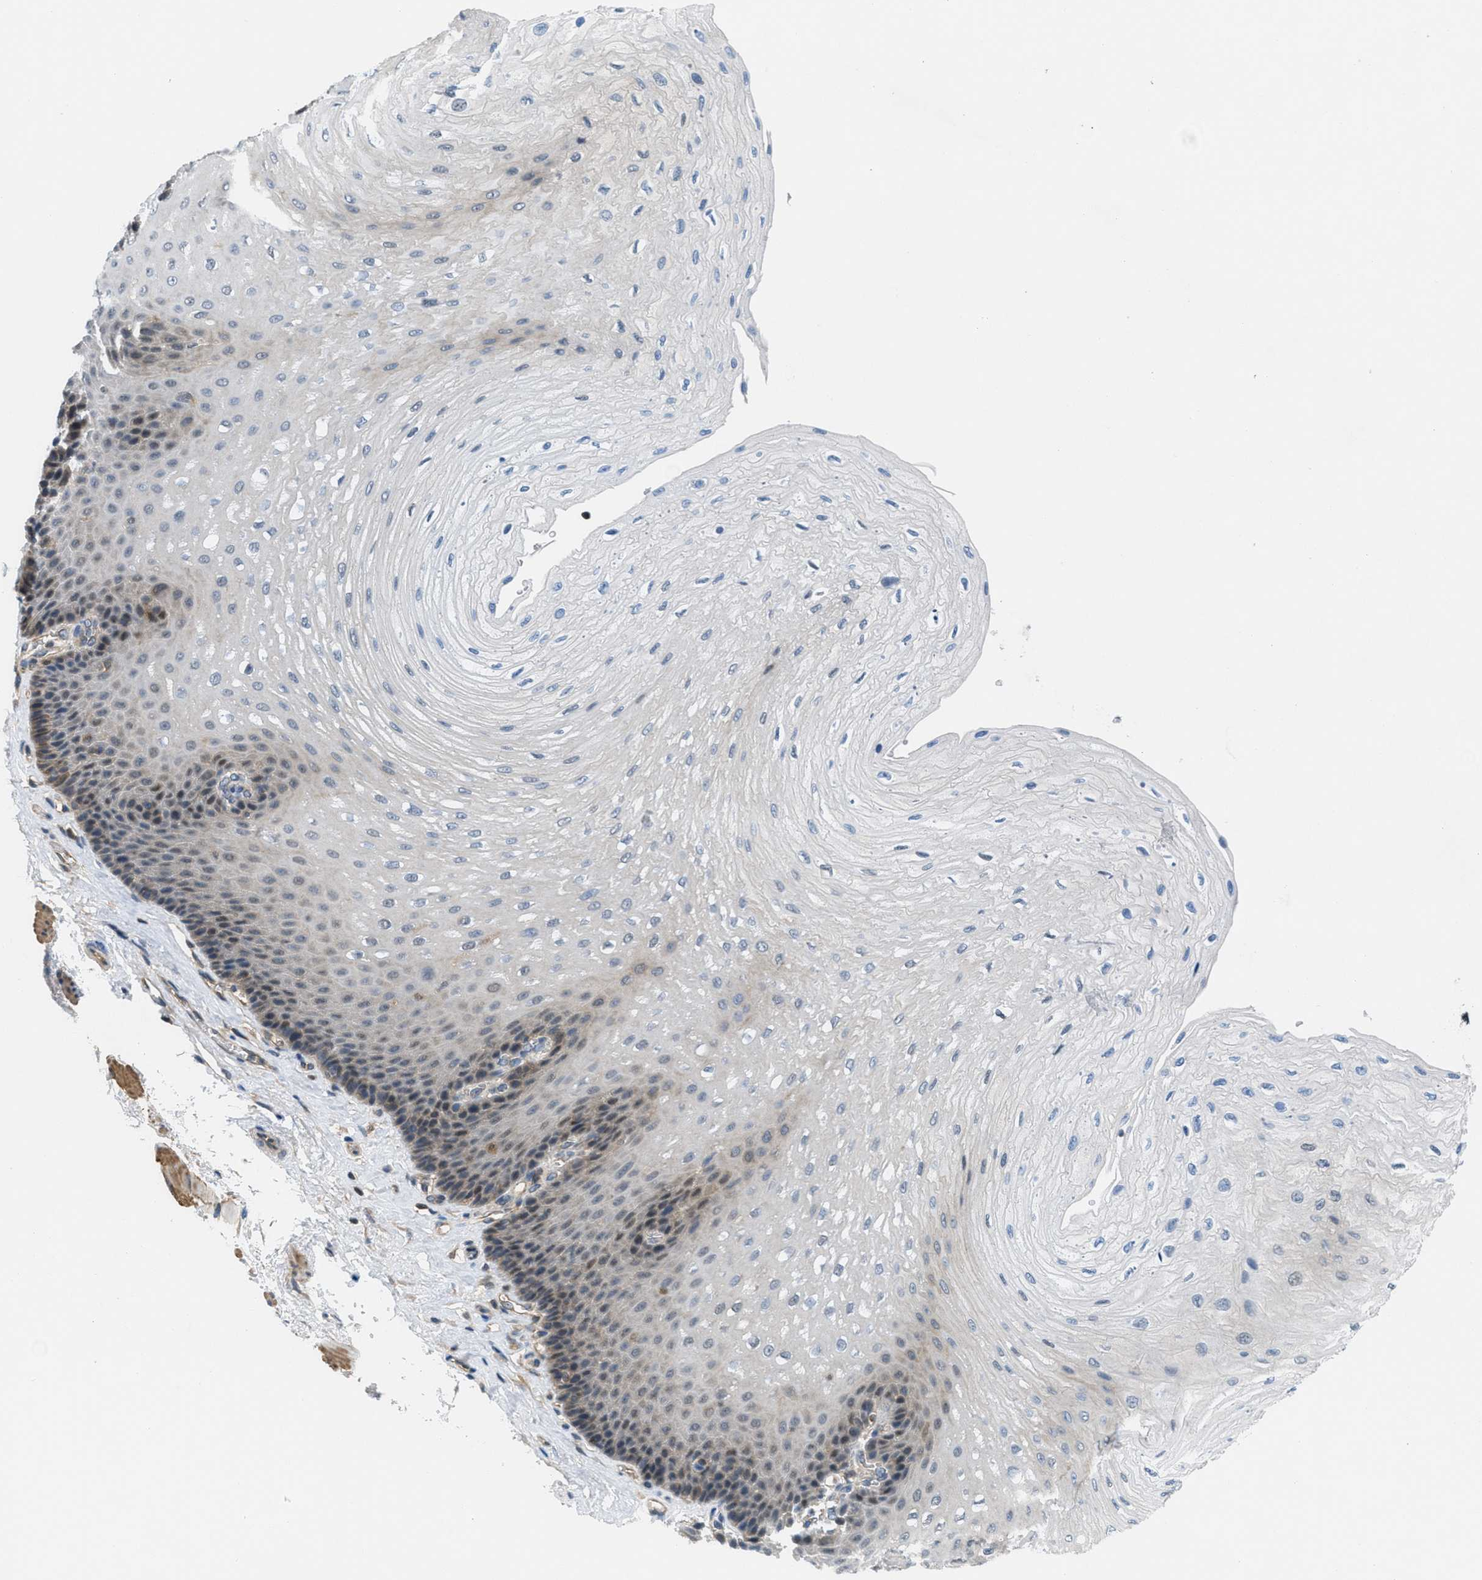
{"staining": {"intensity": "moderate", "quantity": "<25%", "location": "cytoplasmic/membranous"}, "tissue": "esophagus", "cell_type": "Squamous epithelial cells", "image_type": "normal", "snomed": [{"axis": "morphology", "description": "Normal tissue, NOS"}, {"axis": "topography", "description": "Esophagus"}], "caption": "Immunohistochemistry of unremarkable human esophagus displays low levels of moderate cytoplasmic/membranous staining in about <25% of squamous epithelial cells.", "gene": "PIP5K1C", "patient": {"sex": "female", "age": 72}}